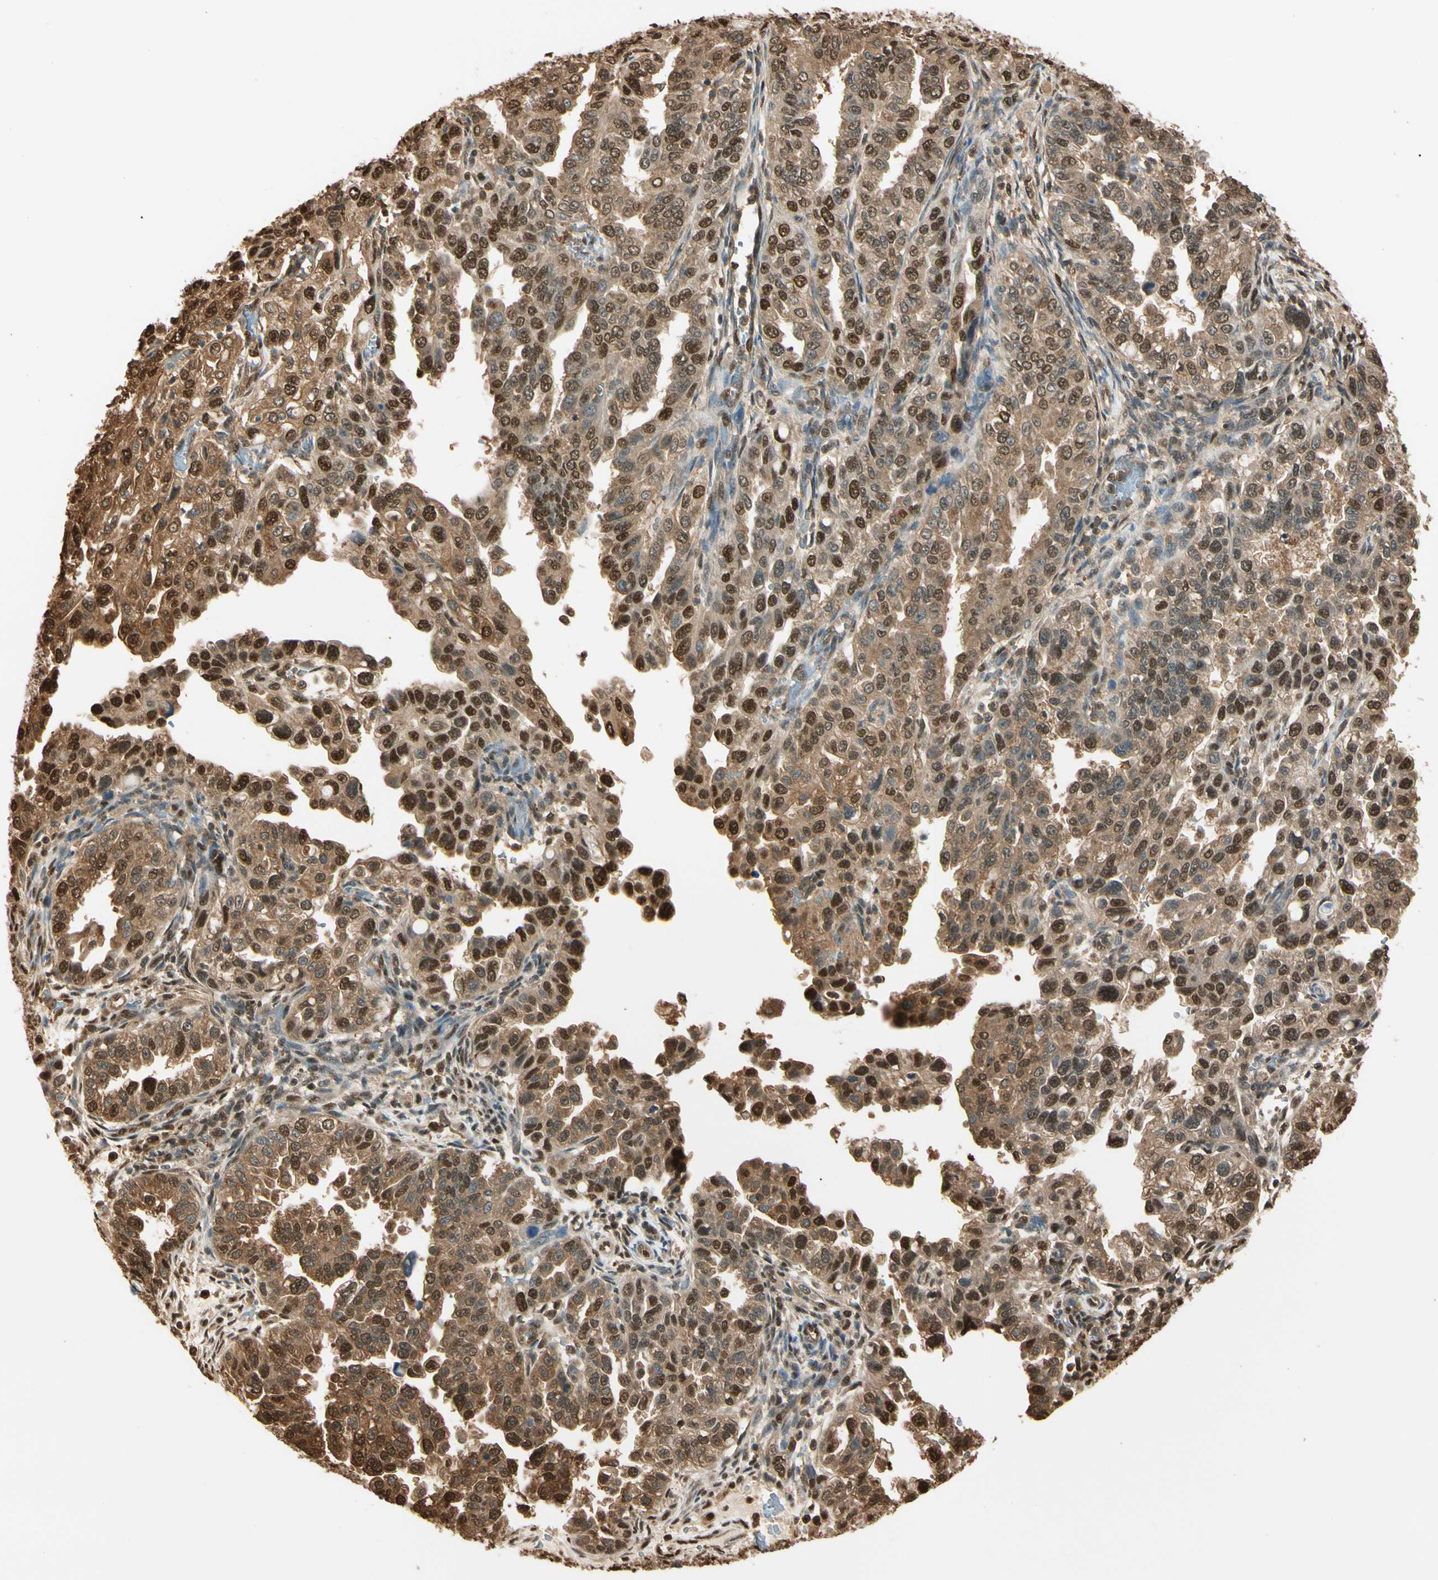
{"staining": {"intensity": "strong", "quantity": ">75%", "location": "cytoplasmic/membranous,nuclear"}, "tissue": "endometrial cancer", "cell_type": "Tumor cells", "image_type": "cancer", "snomed": [{"axis": "morphology", "description": "Adenocarcinoma, NOS"}, {"axis": "topography", "description": "Endometrium"}], "caption": "Immunohistochemistry of human endometrial adenocarcinoma exhibits high levels of strong cytoplasmic/membranous and nuclear staining in approximately >75% of tumor cells. Using DAB (brown) and hematoxylin (blue) stains, captured at high magnification using brightfield microscopy.", "gene": "PNCK", "patient": {"sex": "female", "age": 85}}